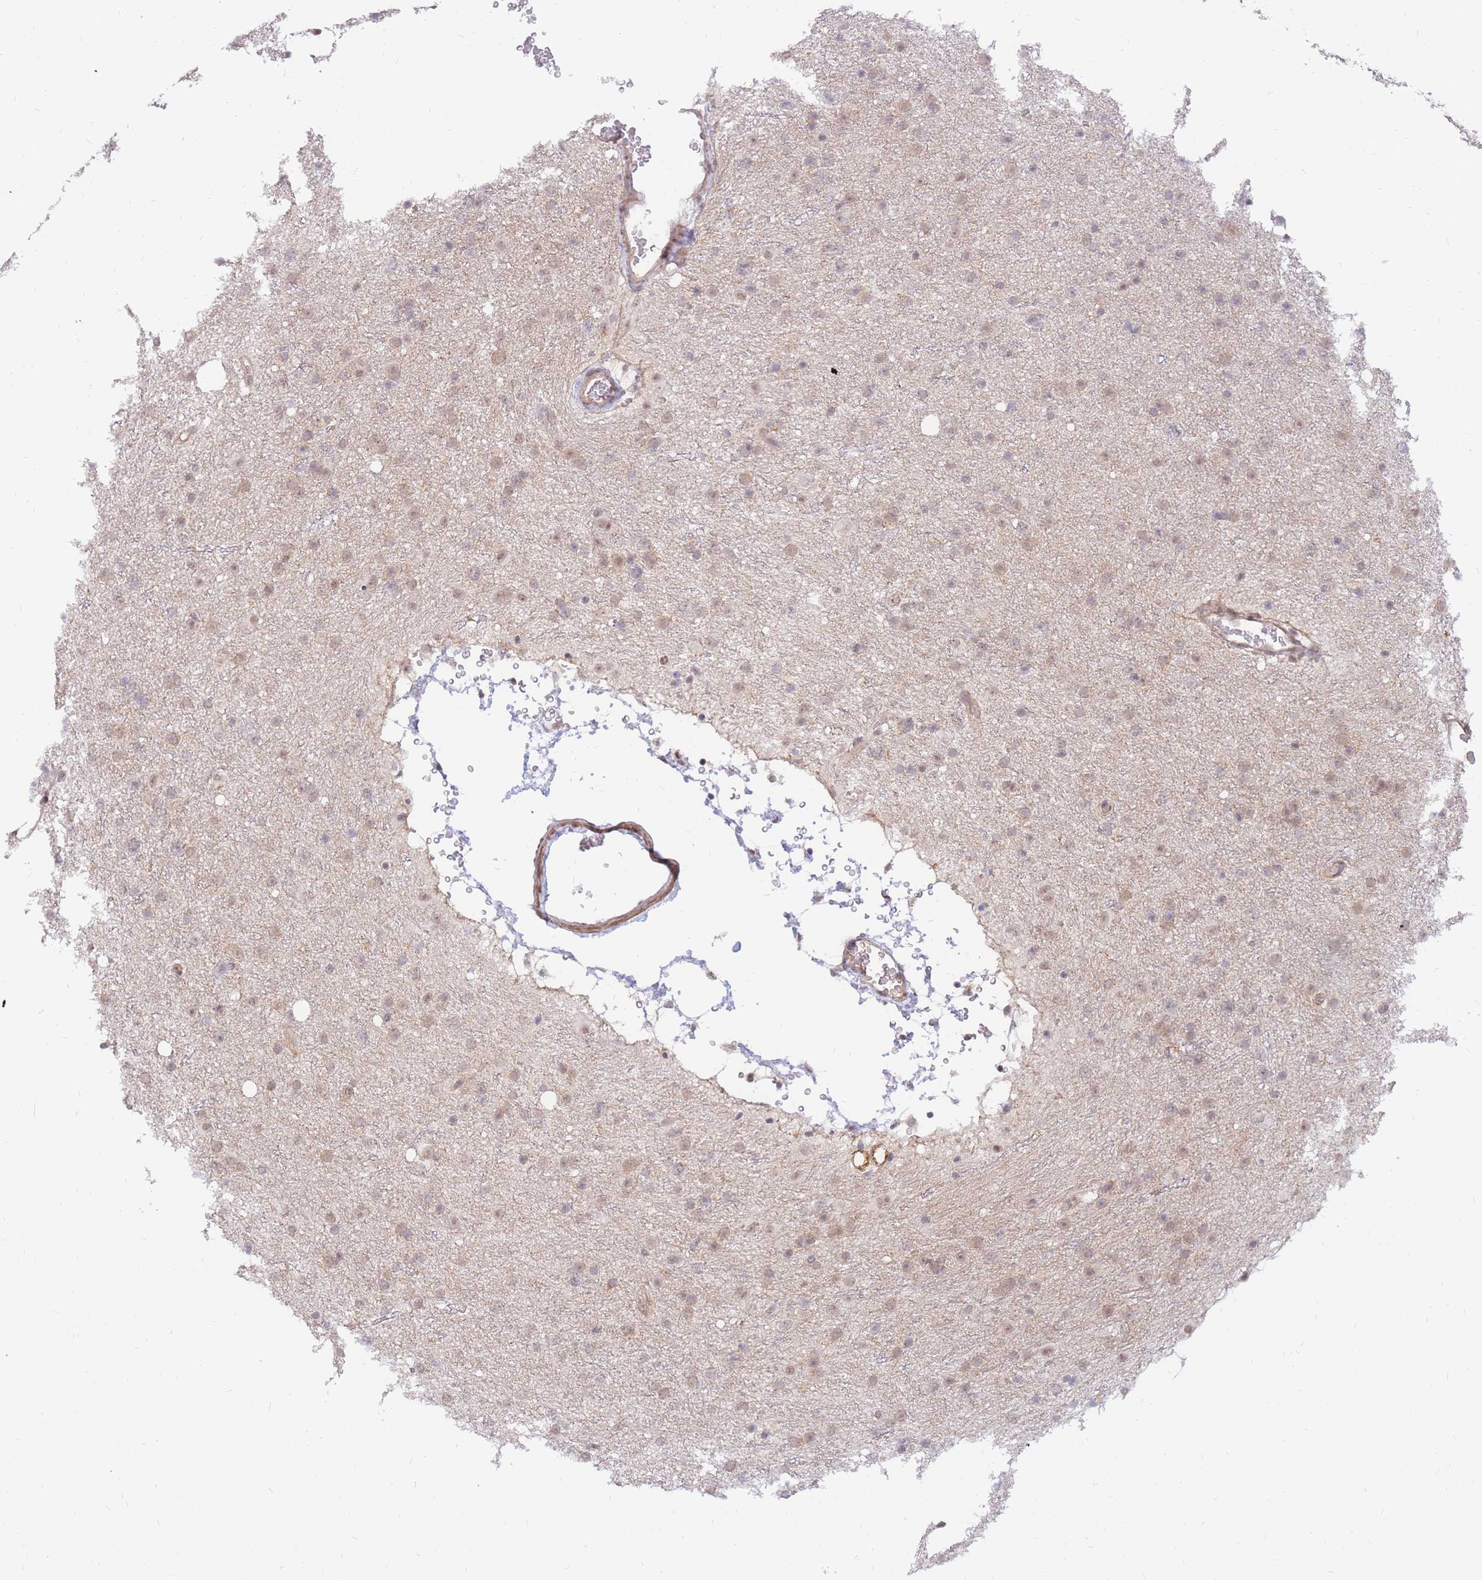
{"staining": {"intensity": "moderate", "quantity": ">75%", "location": "cytoplasmic/membranous,nuclear"}, "tissue": "glioma", "cell_type": "Tumor cells", "image_type": "cancer", "snomed": [{"axis": "morphology", "description": "Glioma, malignant, Low grade"}, {"axis": "topography", "description": "Cerebral cortex"}], "caption": "The image exhibits immunohistochemical staining of glioma. There is moderate cytoplasmic/membranous and nuclear positivity is seen in about >75% of tumor cells.", "gene": "ERICH6B", "patient": {"sex": "female", "age": 39}}